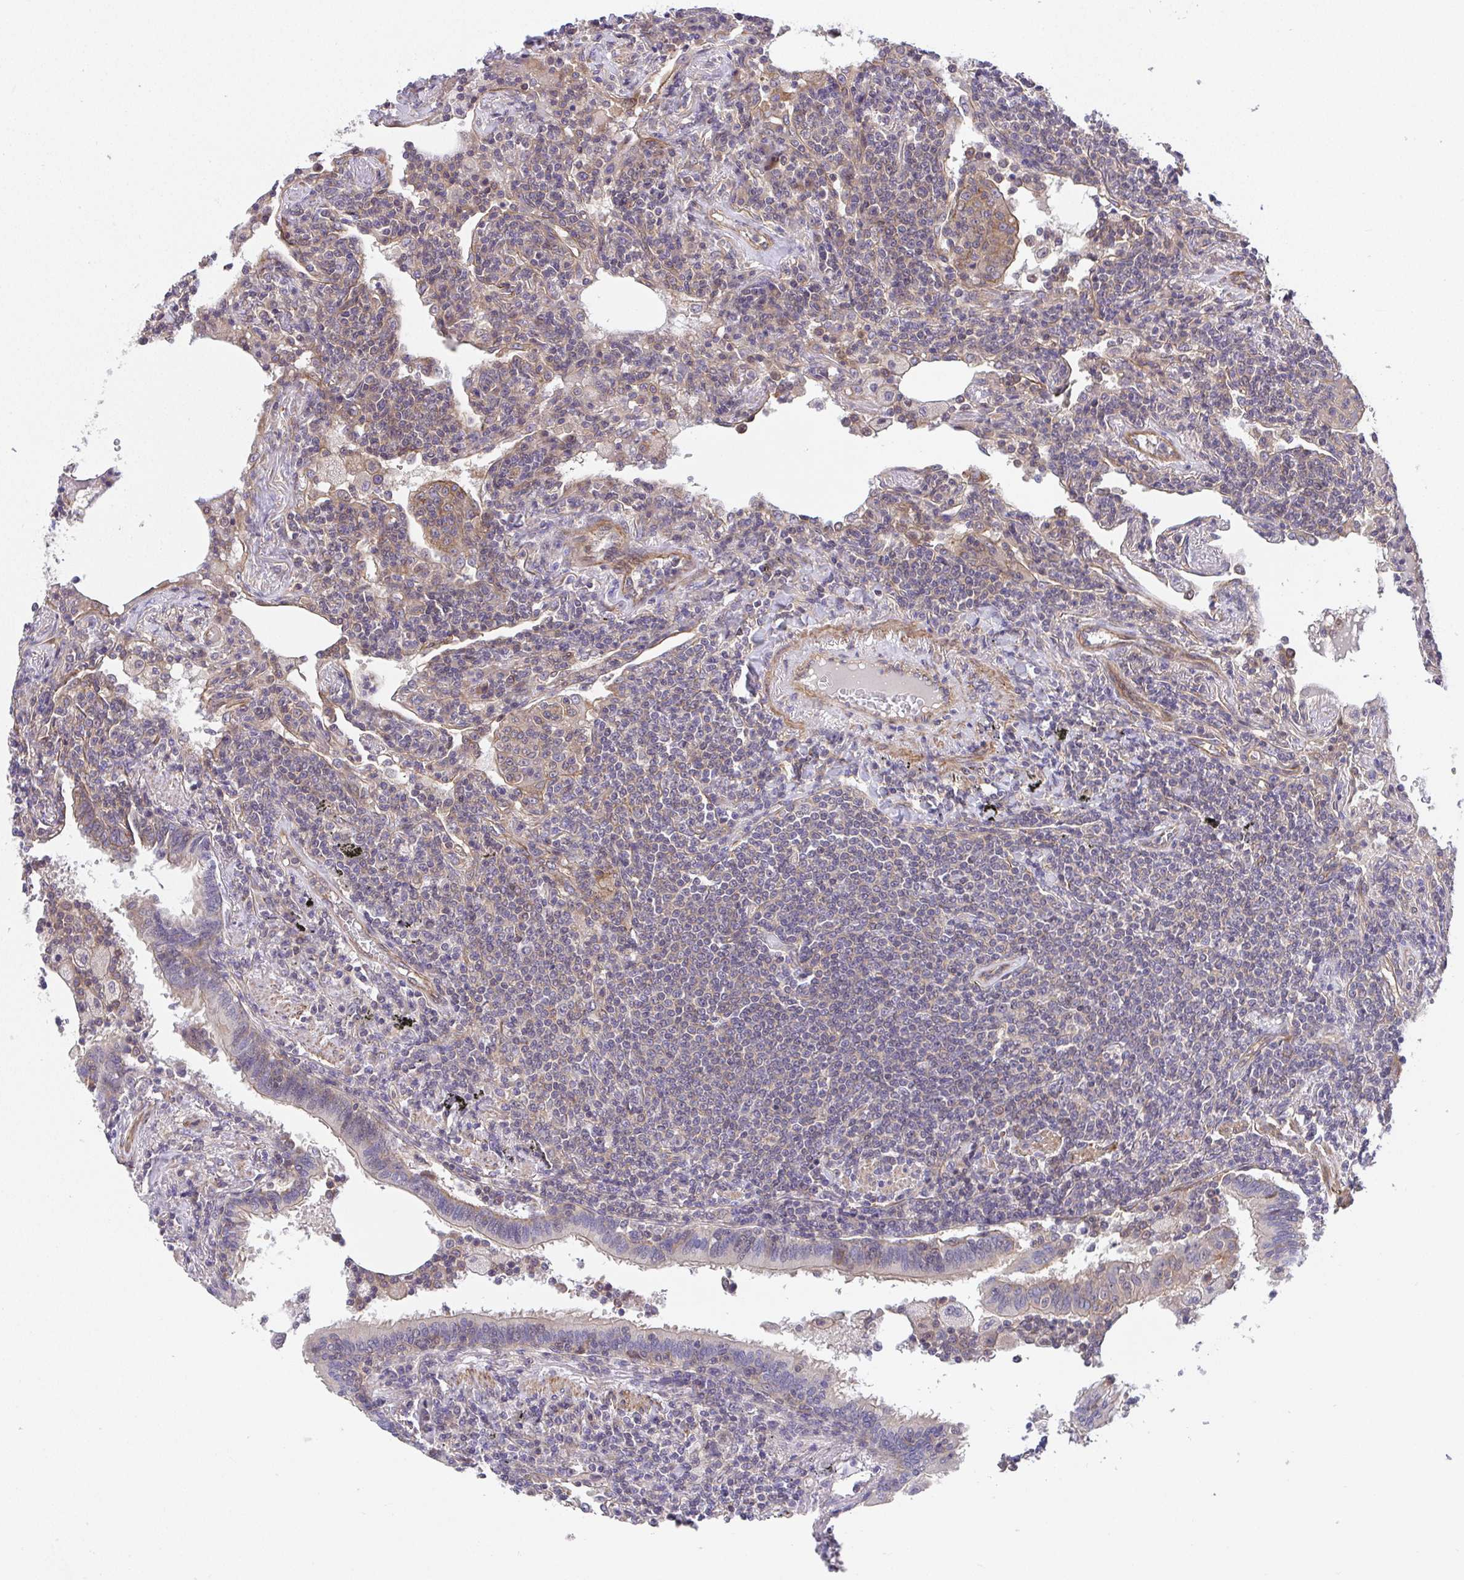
{"staining": {"intensity": "weak", "quantity": "25%-75%", "location": "cytoplasmic/membranous"}, "tissue": "lymphoma", "cell_type": "Tumor cells", "image_type": "cancer", "snomed": [{"axis": "morphology", "description": "Malignant lymphoma, non-Hodgkin's type, Low grade"}, {"axis": "topography", "description": "Lung"}], "caption": "This micrograph reveals immunohistochemistry (IHC) staining of human lymphoma, with low weak cytoplasmic/membranous staining in approximately 25%-75% of tumor cells.", "gene": "ZNF696", "patient": {"sex": "female", "age": 71}}